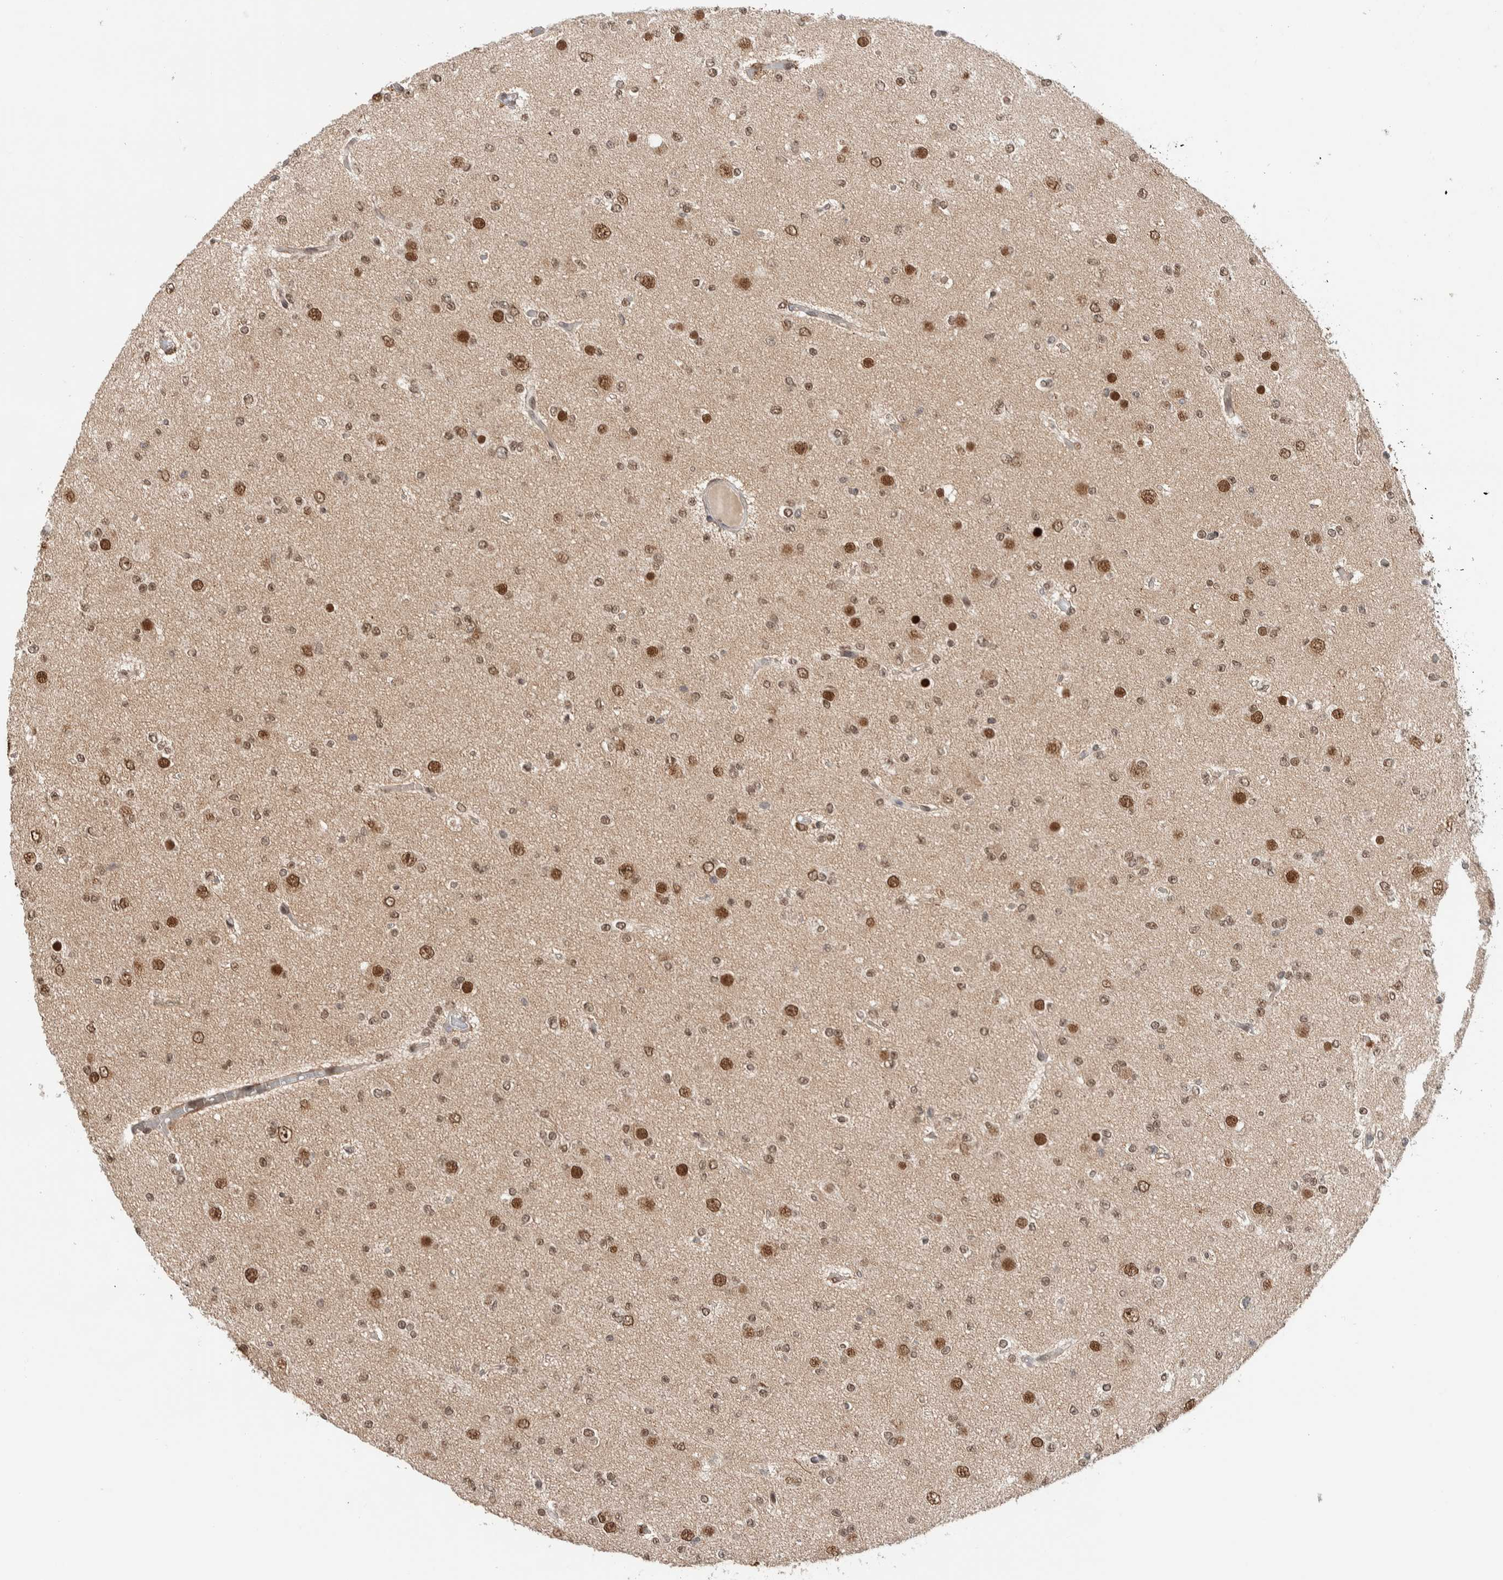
{"staining": {"intensity": "moderate", "quantity": ">75%", "location": "nuclear"}, "tissue": "glioma", "cell_type": "Tumor cells", "image_type": "cancer", "snomed": [{"axis": "morphology", "description": "Glioma, malignant, Low grade"}, {"axis": "topography", "description": "Brain"}], "caption": "Moderate nuclear positivity is seen in approximately >75% of tumor cells in glioma.", "gene": "TNRC18", "patient": {"sex": "female", "age": 22}}